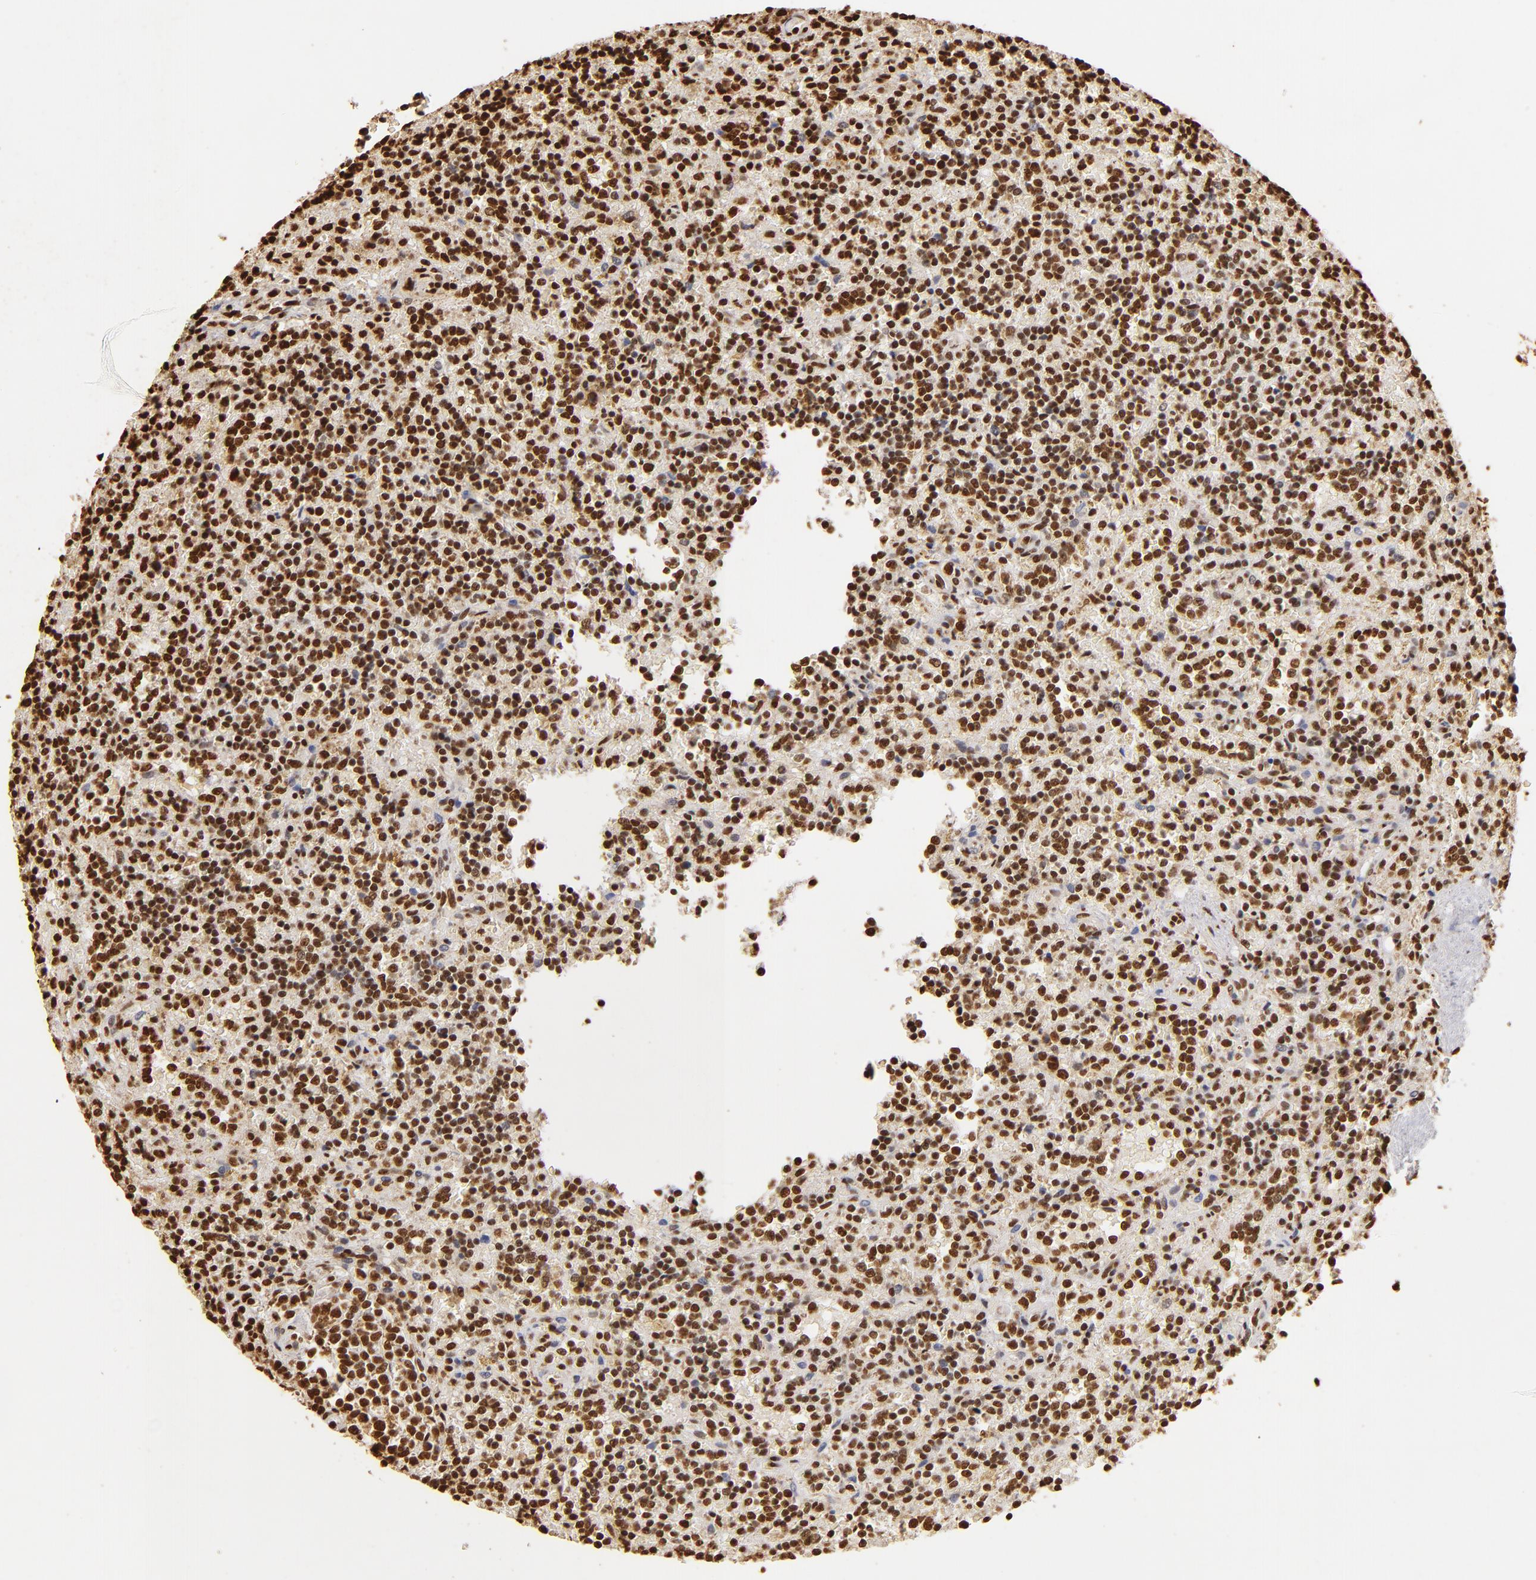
{"staining": {"intensity": "strong", "quantity": ">75%", "location": "nuclear"}, "tissue": "lymphoma", "cell_type": "Tumor cells", "image_type": "cancer", "snomed": [{"axis": "morphology", "description": "Malignant lymphoma, non-Hodgkin's type, Low grade"}, {"axis": "topography", "description": "Spleen"}], "caption": "A brown stain highlights strong nuclear positivity of a protein in human low-grade malignant lymphoma, non-Hodgkin's type tumor cells.", "gene": "ILF3", "patient": {"sex": "male", "age": 67}}